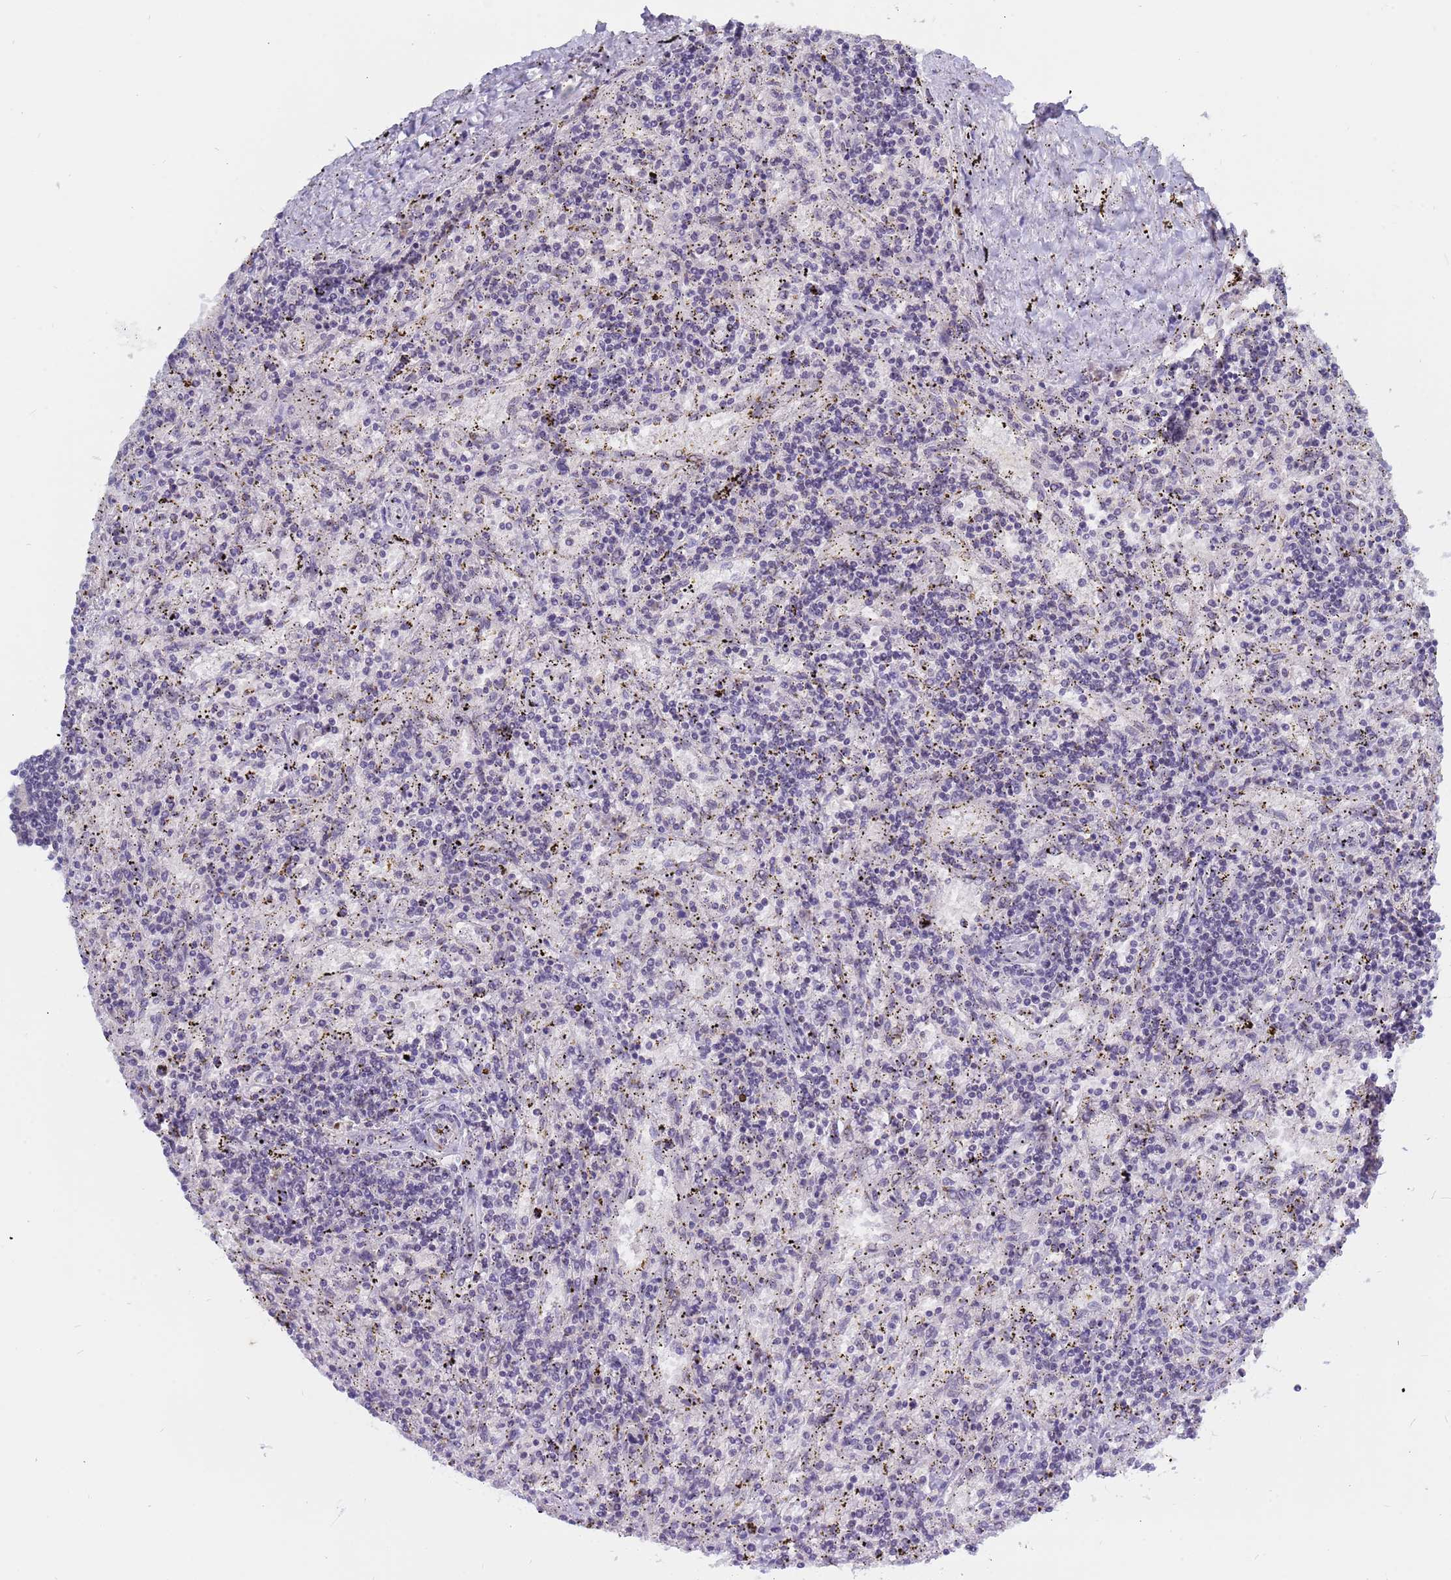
{"staining": {"intensity": "negative", "quantity": "none", "location": "none"}, "tissue": "lymphoma", "cell_type": "Tumor cells", "image_type": "cancer", "snomed": [{"axis": "morphology", "description": "Malignant lymphoma, non-Hodgkin's type, Low grade"}, {"axis": "topography", "description": "Spleen"}], "caption": "Immunohistochemistry (IHC) image of neoplastic tissue: human low-grade malignant lymphoma, non-Hodgkin's type stained with DAB reveals no significant protein expression in tumor cells. (DAB immunohistochemistry, high magnification).", "gene": "CXorf65", "patient": {"sex": "male", "age": 76}}